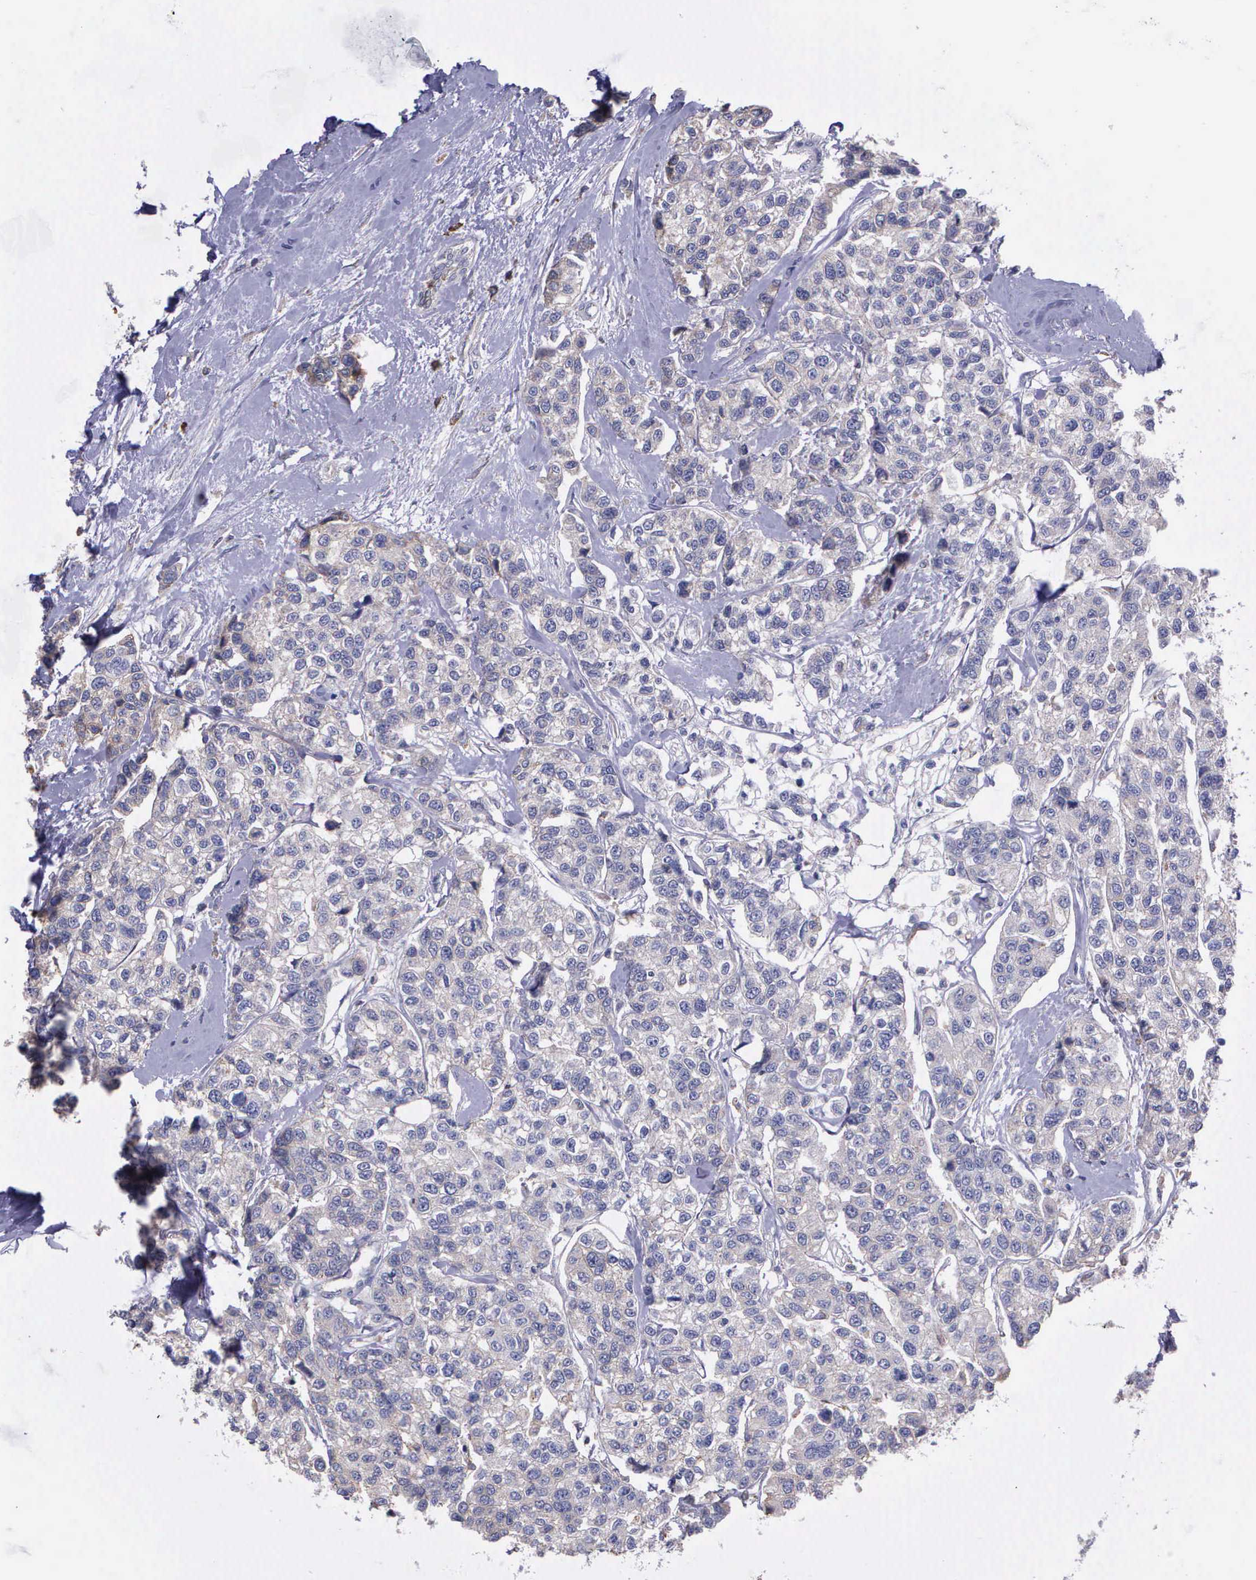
{"staining": {"intensity": "negative", "quantity": "none", "location": "none"}, "tissue": "breast cancer", "cell_type": "Tumor cells", "image_type": "cancer", "snomed": [{"axis": "morphology", "description": "Duct carcinoma"}, {"axis": "topography", "description": "Breast"}], "caption": "High power microscopy image of an immunohistochemistry (IHC) histopathology image of breast infiltrating ductal carcinoma, revealing no significant expression in tumor cells.", "gene": "ZC3H12B", "patient": {"sex": "female", "age": 51}}